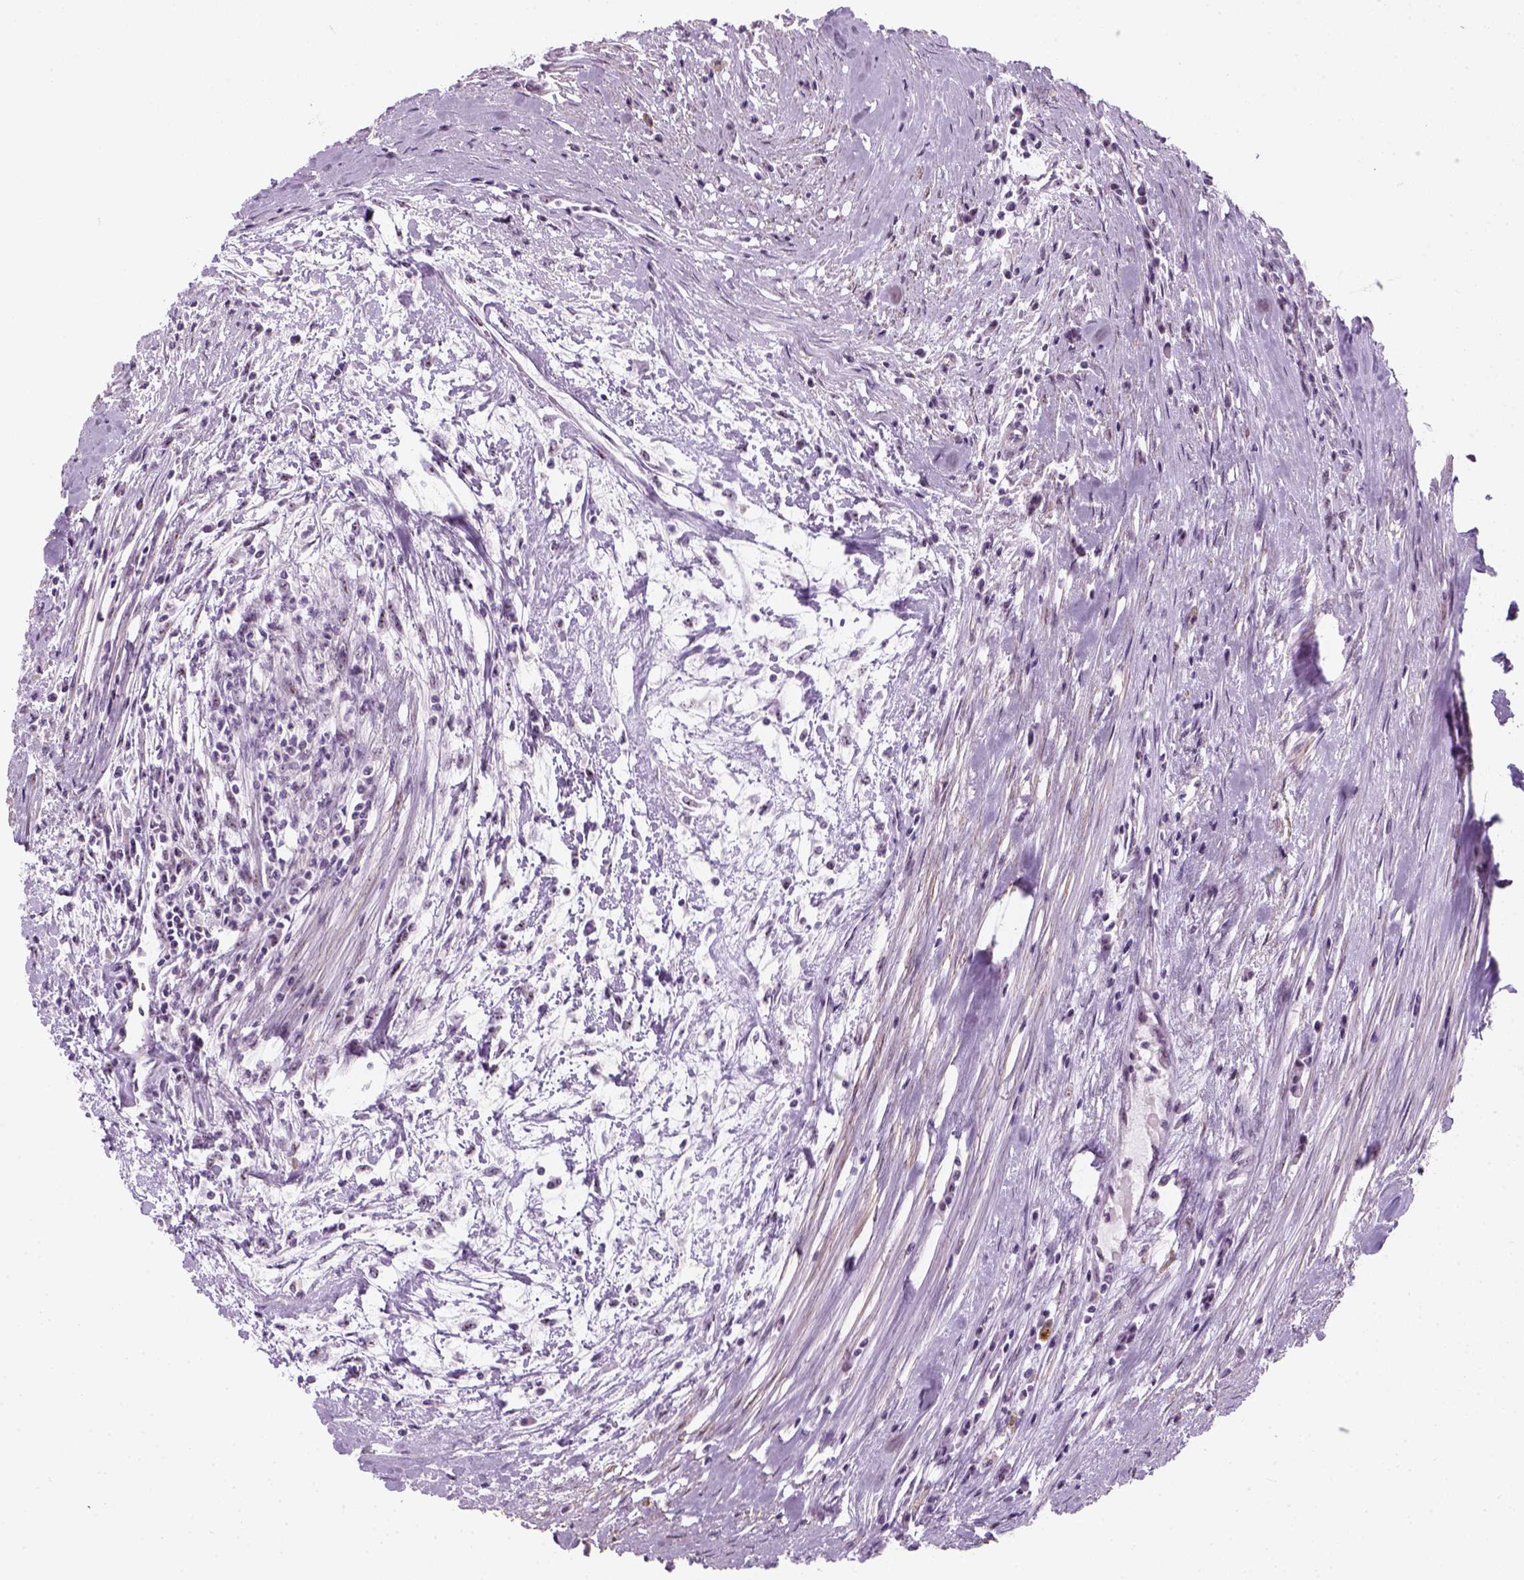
{"staining": {"intensity": "negative", "quantity": "none", "location": "none"}, "tissue": "testis cancer", "cell_type": "Tumor cells", "image_type": "cancer", "snomed": [{"axis": "morphology", "description": "Carcinoma, Embryonal, NOS"}, {"axis": "topography", "description": "Testis"}], "caption": "Immunohistochemical staining of testis embryonal carcinoma shows no significant staining in tumor cells.", "gene": "ZNF865", "patient": {"sex": "male", "age": 37}}